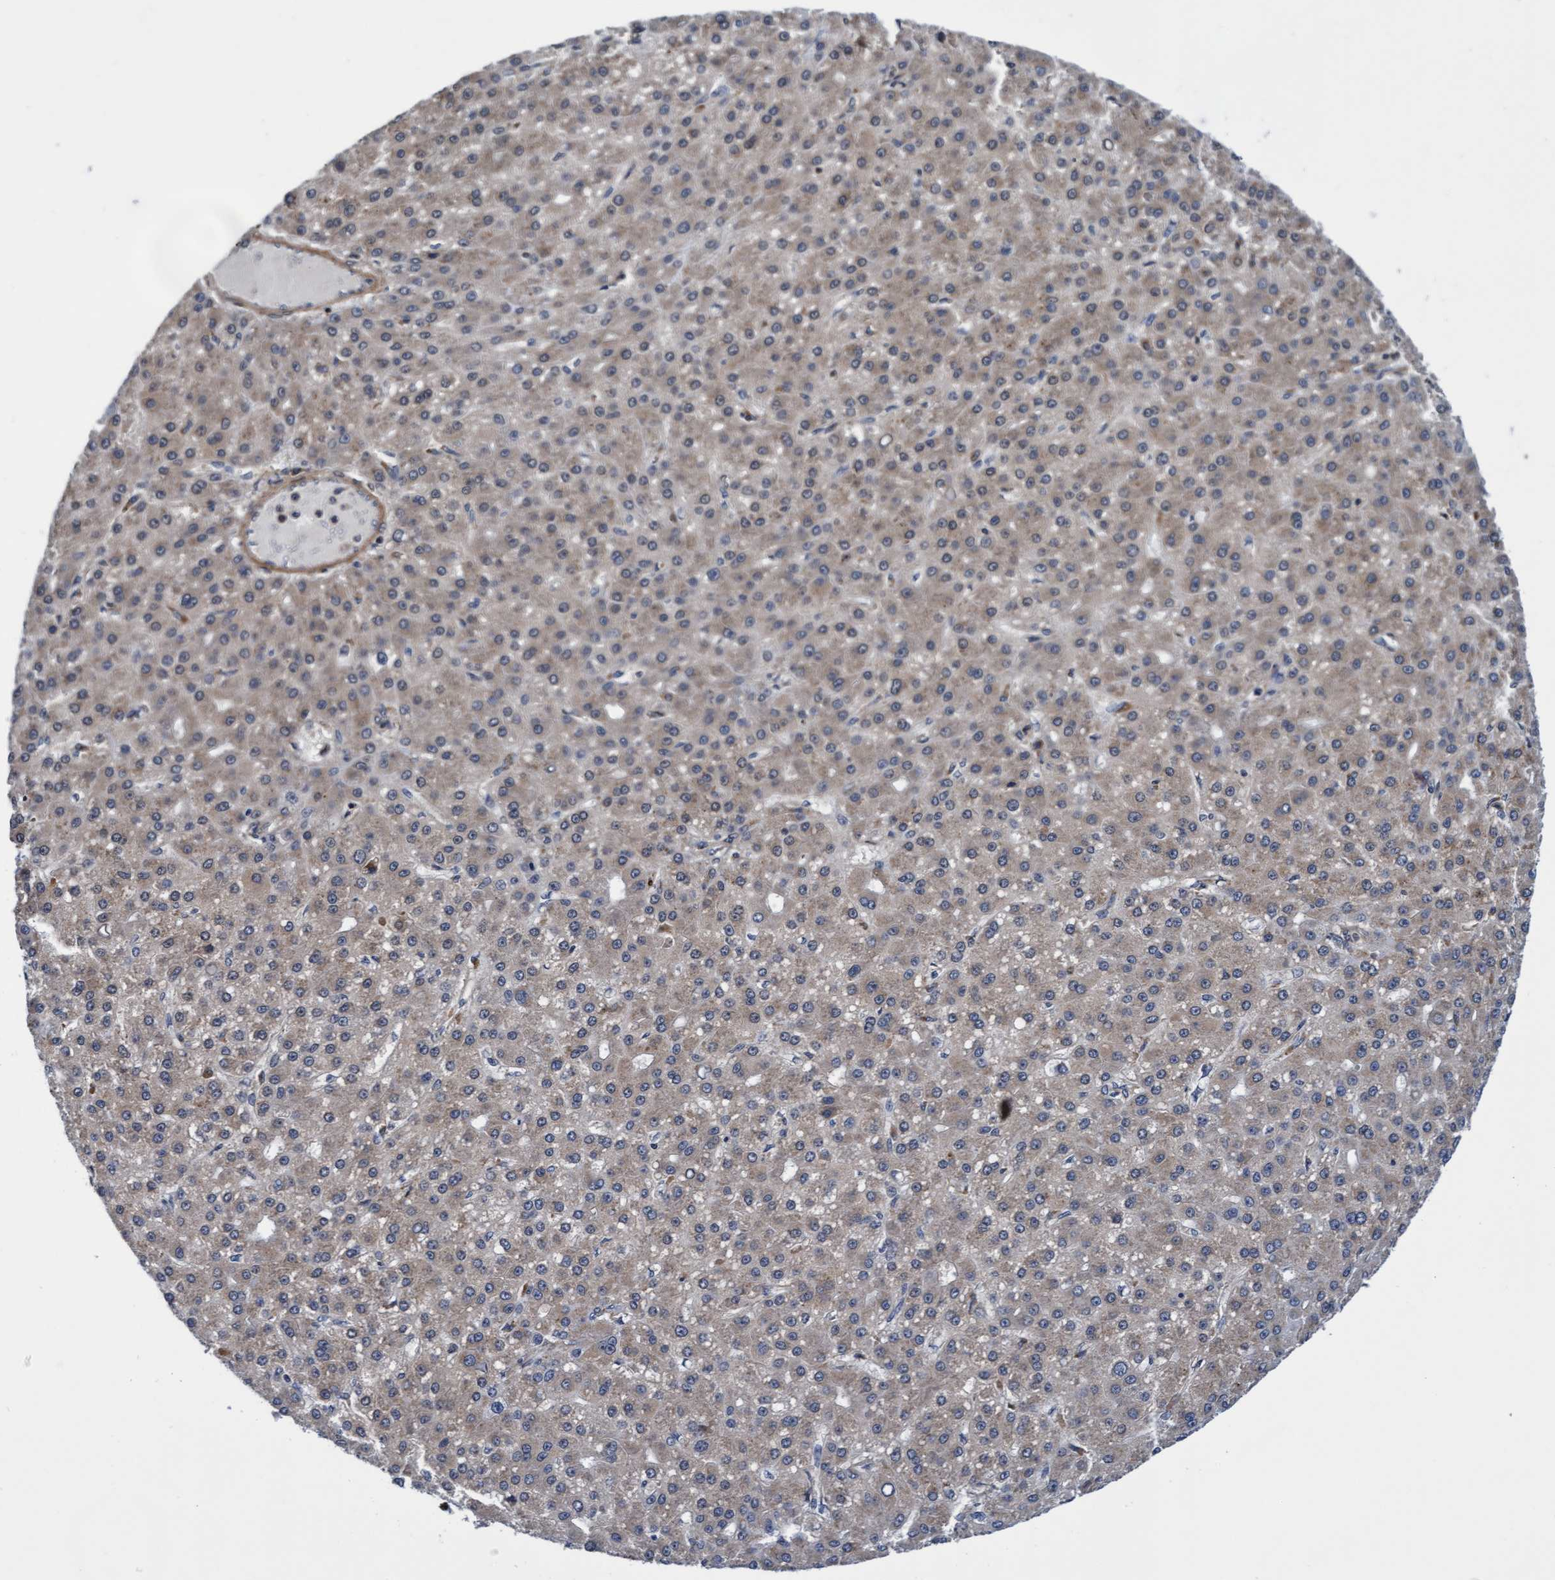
{"staining": {"intensity": "weak", "quantity": "25%-75%", "location": "cytoplasmic/membranous"}, "tissue": "liver cancer", "cell_type": "Tumor cells", "image_type": "cancer", "snomed": [{"axis": "morphology", "description": "Carcinoma, Hepatocellular, NOS"}, {"axis": "topography", "description": "Liver"}], "caption": "This photomicrograph exhibits immunohistochemistry (IHC) staining of human liver cancer (hepatocellular carcinoma), with low weak cytoplasmic/membranous staining in about 25%-75% of tumor cells.", "gene": "EFCAB13", "patient": {"sex": "male", "age": 67}}